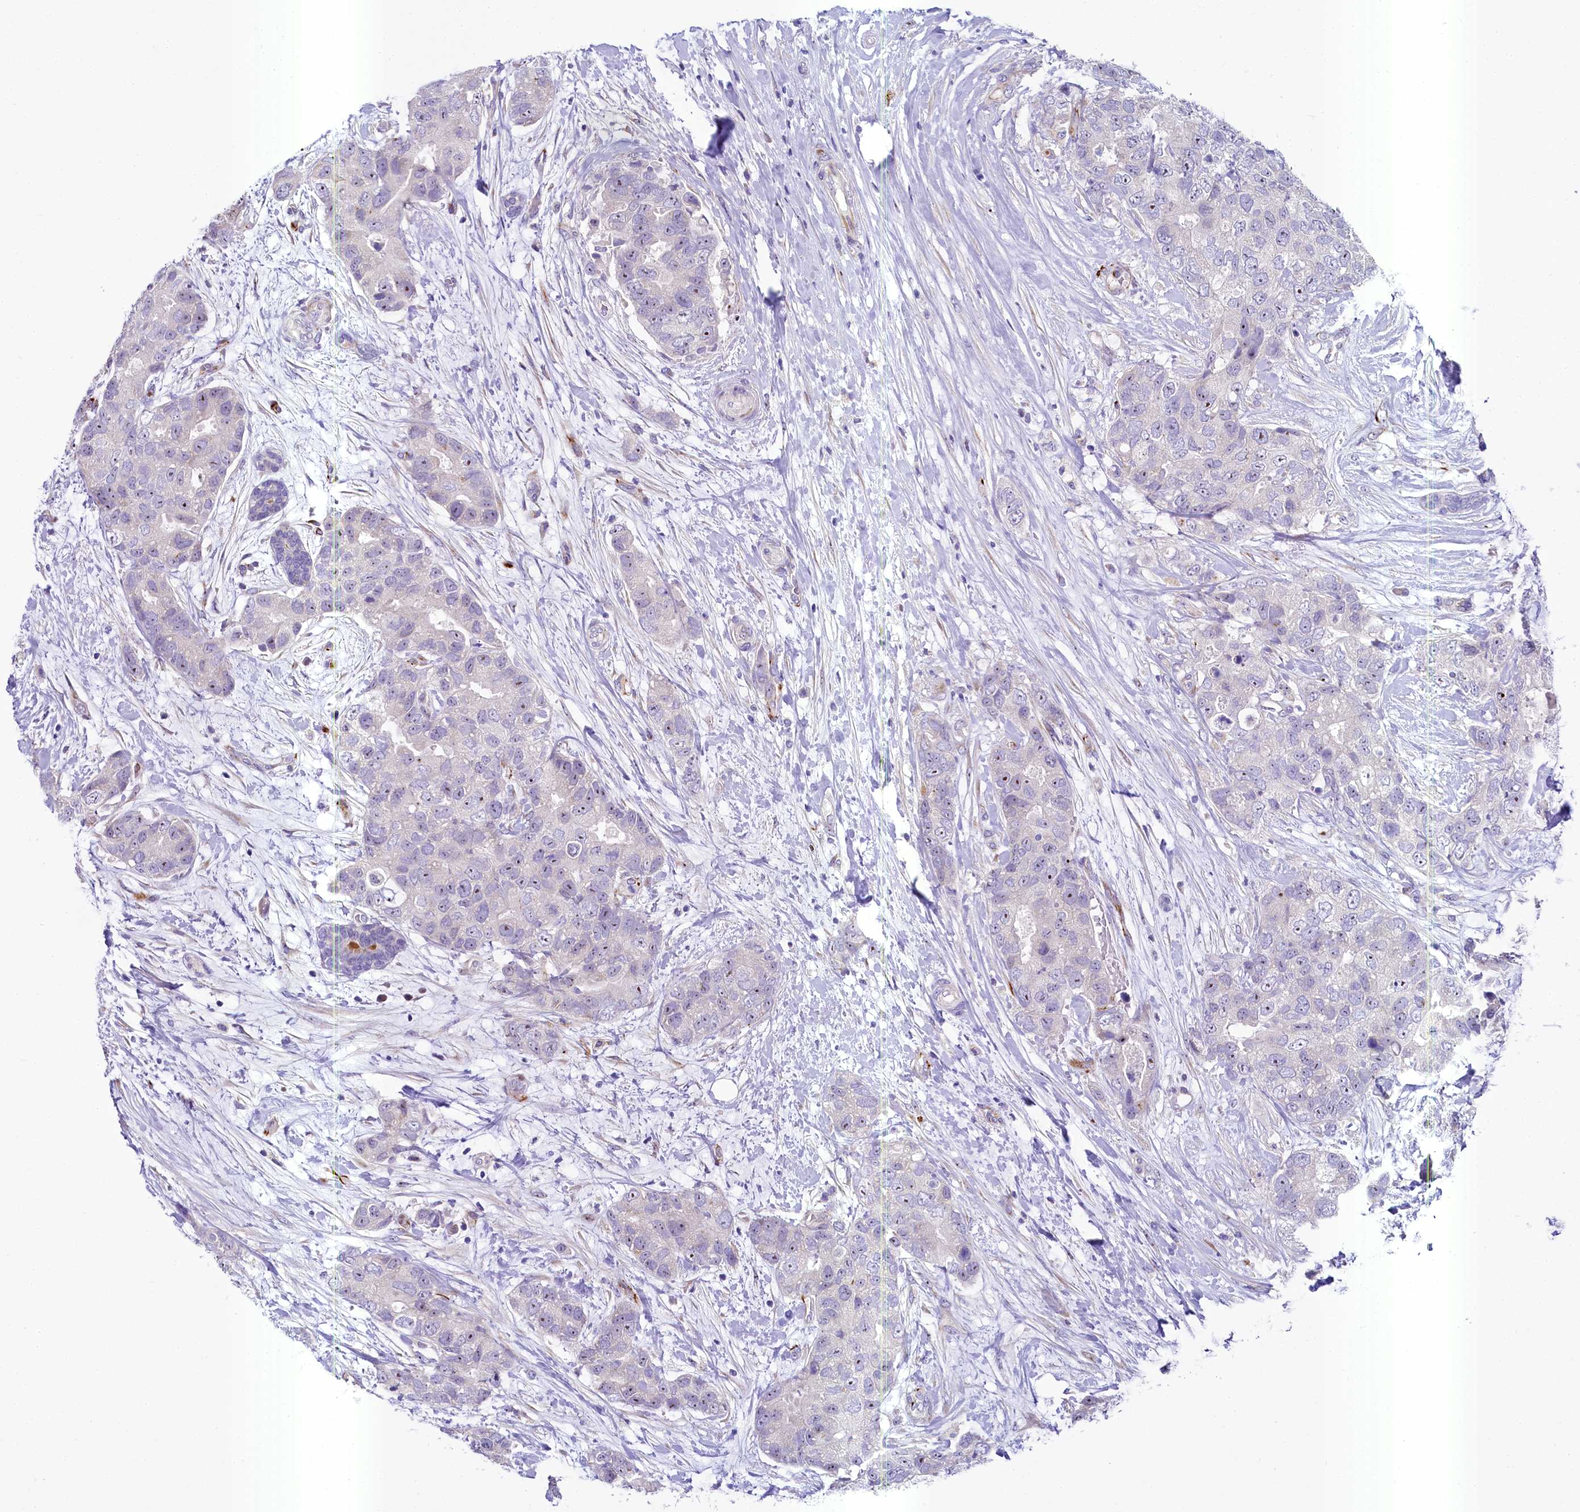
{"staining": {"intensity": "weak", "quantity": "25%-75%", "location": "nuclear"}, "tissue": "breast cancer", "cell_type": "Tumor cells", "image_type": "cancer", "snomed": [{"axis": "morphology", "description": "Duct carcinoma"}, {"axis": "topography", "description": "Breast"}], "caption": "The micrograph displays staining of intraductal carcinoma (breast), revealing weak nuclear protein expression (brown color) within tumor cells.", "gene": "SH3TC2", "patient": {"sex": "female", "age": 62}}